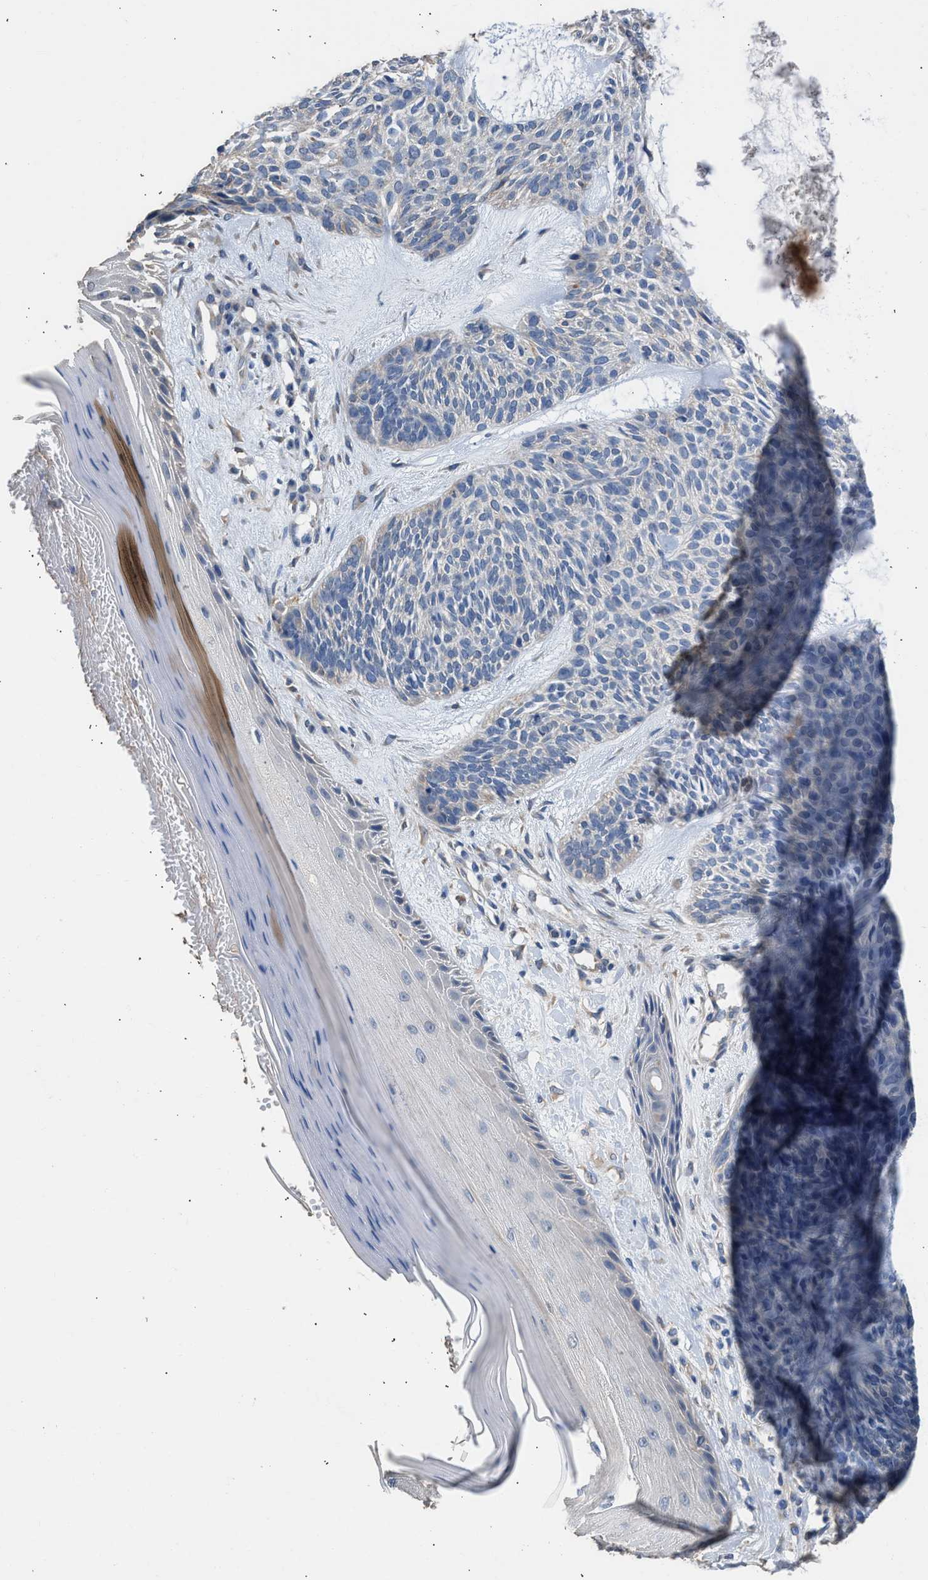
{"staining": {"intensity": "negative", "quantity": "none", "location": "none"}, "tissue": "skin cancer", "cell_type": "Tumor cells", "image_type": "cancer", "snomed": [{"axis": "morphology", "description": "Basal cell carcinoma"}, {"axis": "topography", "description": "Skin"}], "caption": "This photomicrograph is of skin cancer stained with immunohistochemistry to label a protein in brown with the nuclei are counter-stained blue. There is no staining in tumor cells.", "gene": "ITSN1", "patient": {"sex": "male", "age": 55}}